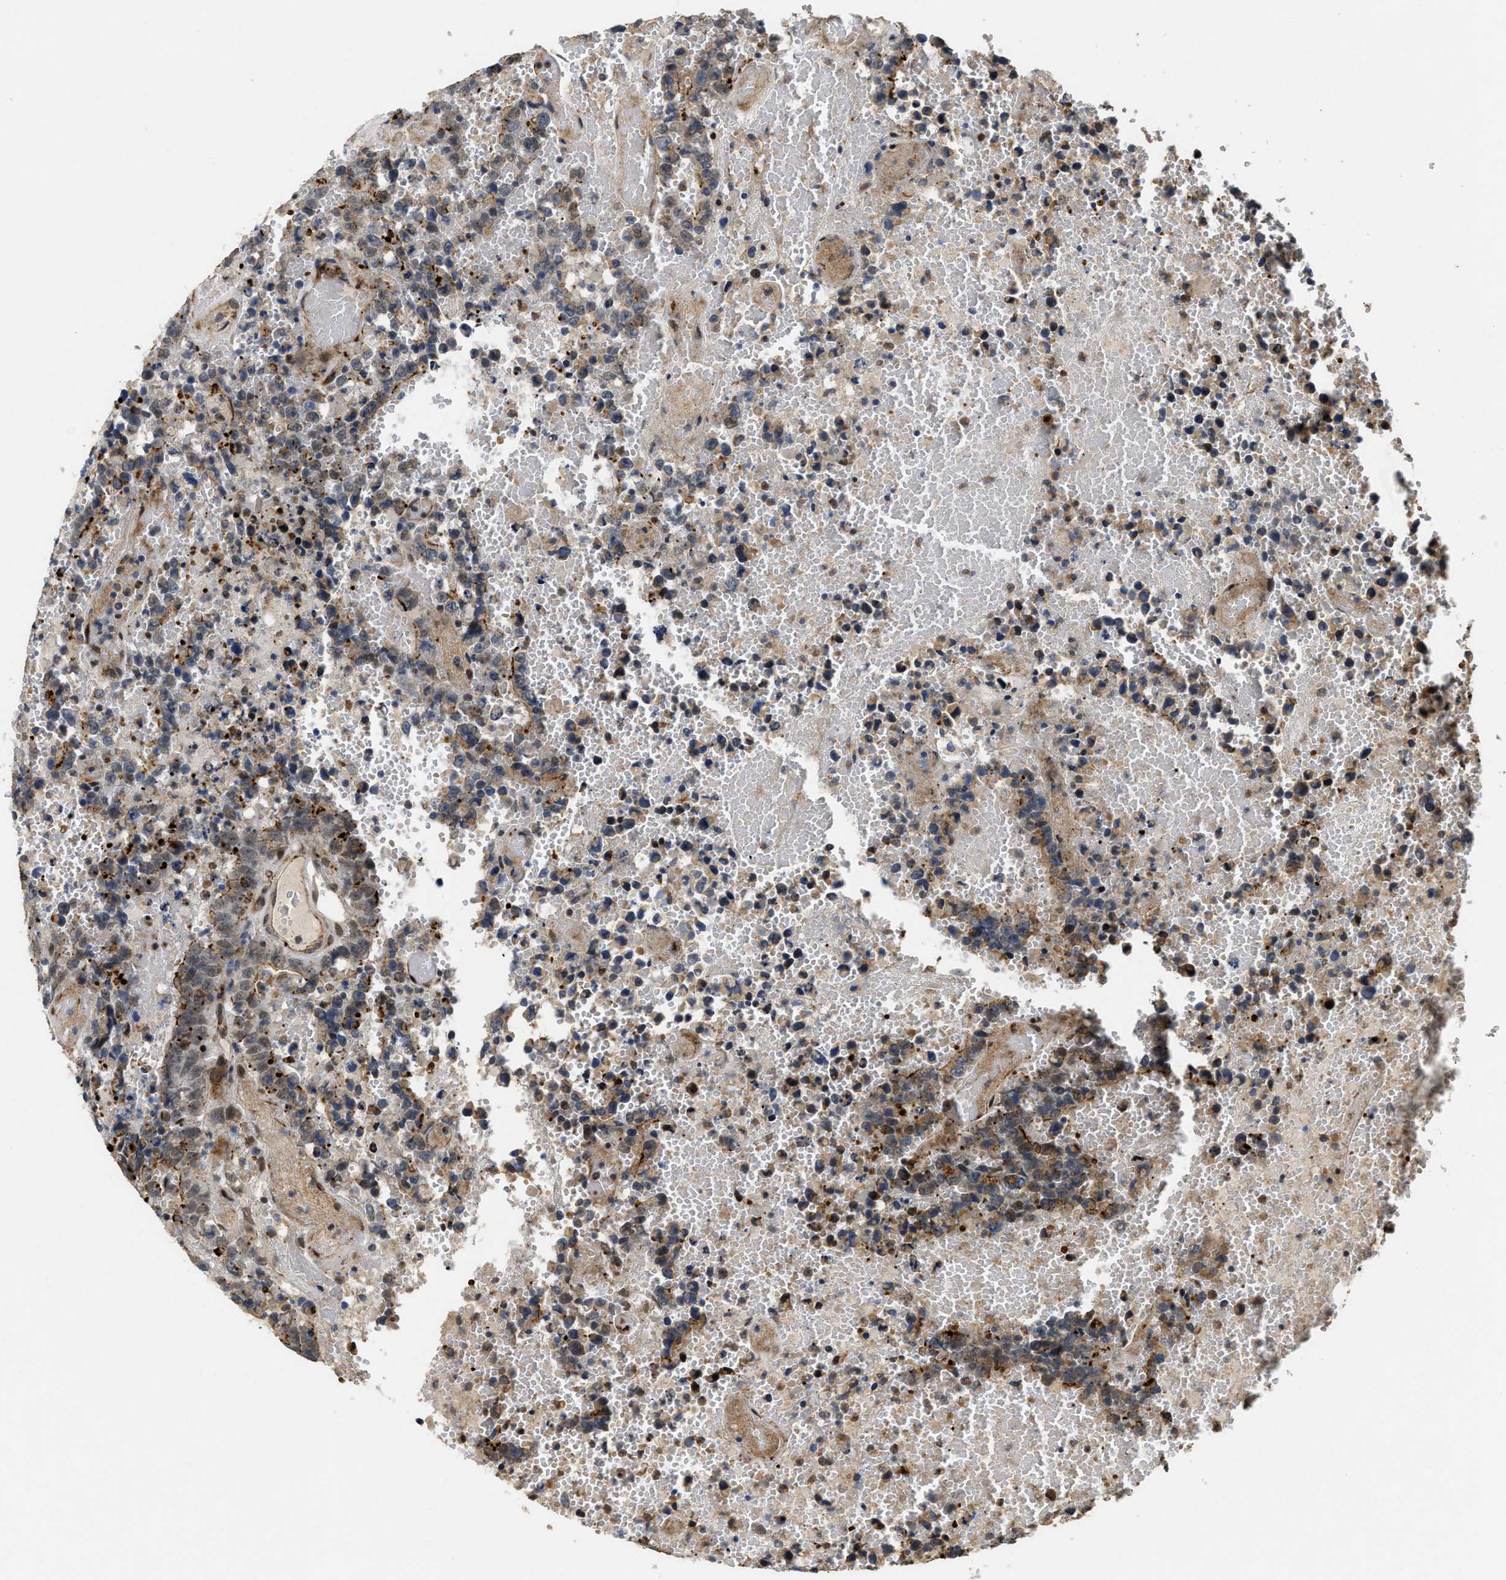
{"staining": {"intensity": "moderate", "quantity": "25%-75%", "location": "cytoplasmic/membranous"}, "tissue": "testis cancer", "cell_type": "Tumor cells", "image_type": "cancer", "snomed": [{"axis": "morphology", "description": "Carcinoma, Embryonal, NOS"}, {"axis": "topography", "description": "Testis"}], "caption": "IHC micrograph of neoplastic tissue: testis embryonal carcinoma stained using IHC demonstrates medium levels of moderate protein expression localized specifically in the cytoplasmic/membranous of tumor cells, appearing as a cytoplasmic/membranous brown color.", "gene": "DPF2", "patient": {"sex": "male", "age": 25}}